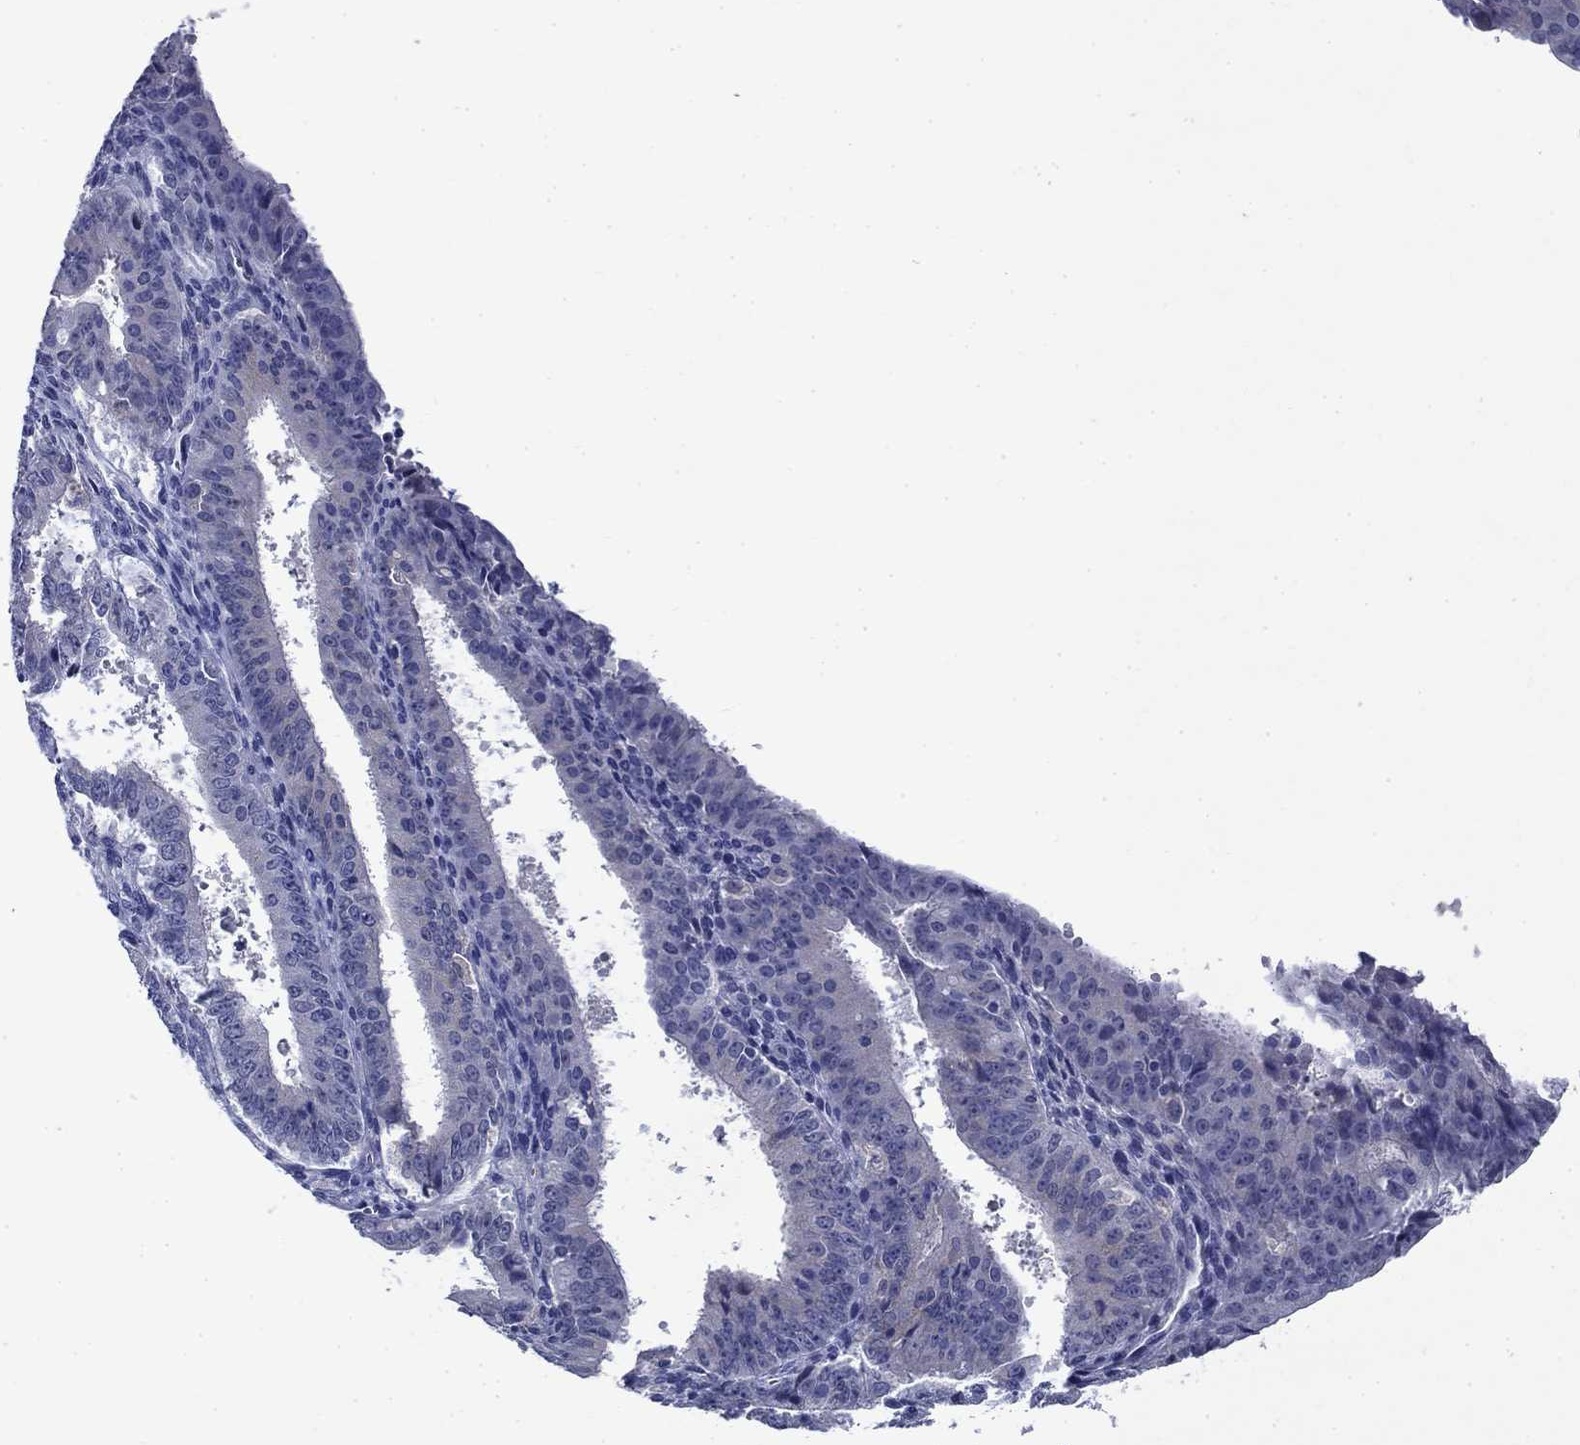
{"staining": {"intensity": "negative", "quantity": "none", "location": "none"}, "tissue": "ovarian cancer", "cell_type": "Tumor cells", "image_type": "cancer", "snomed": [{"axis": "morphology", "description": "Carcinoma, endometroid"}, {"axis": "topography", "description": "Ovary"}], "caption": "DAB immunohistochemical staining of ovarian endometroid carcinoma shows no significant expression in tumor cells.", "gene": "STAB2", "patient": {"sex": "female", "age": 42}}